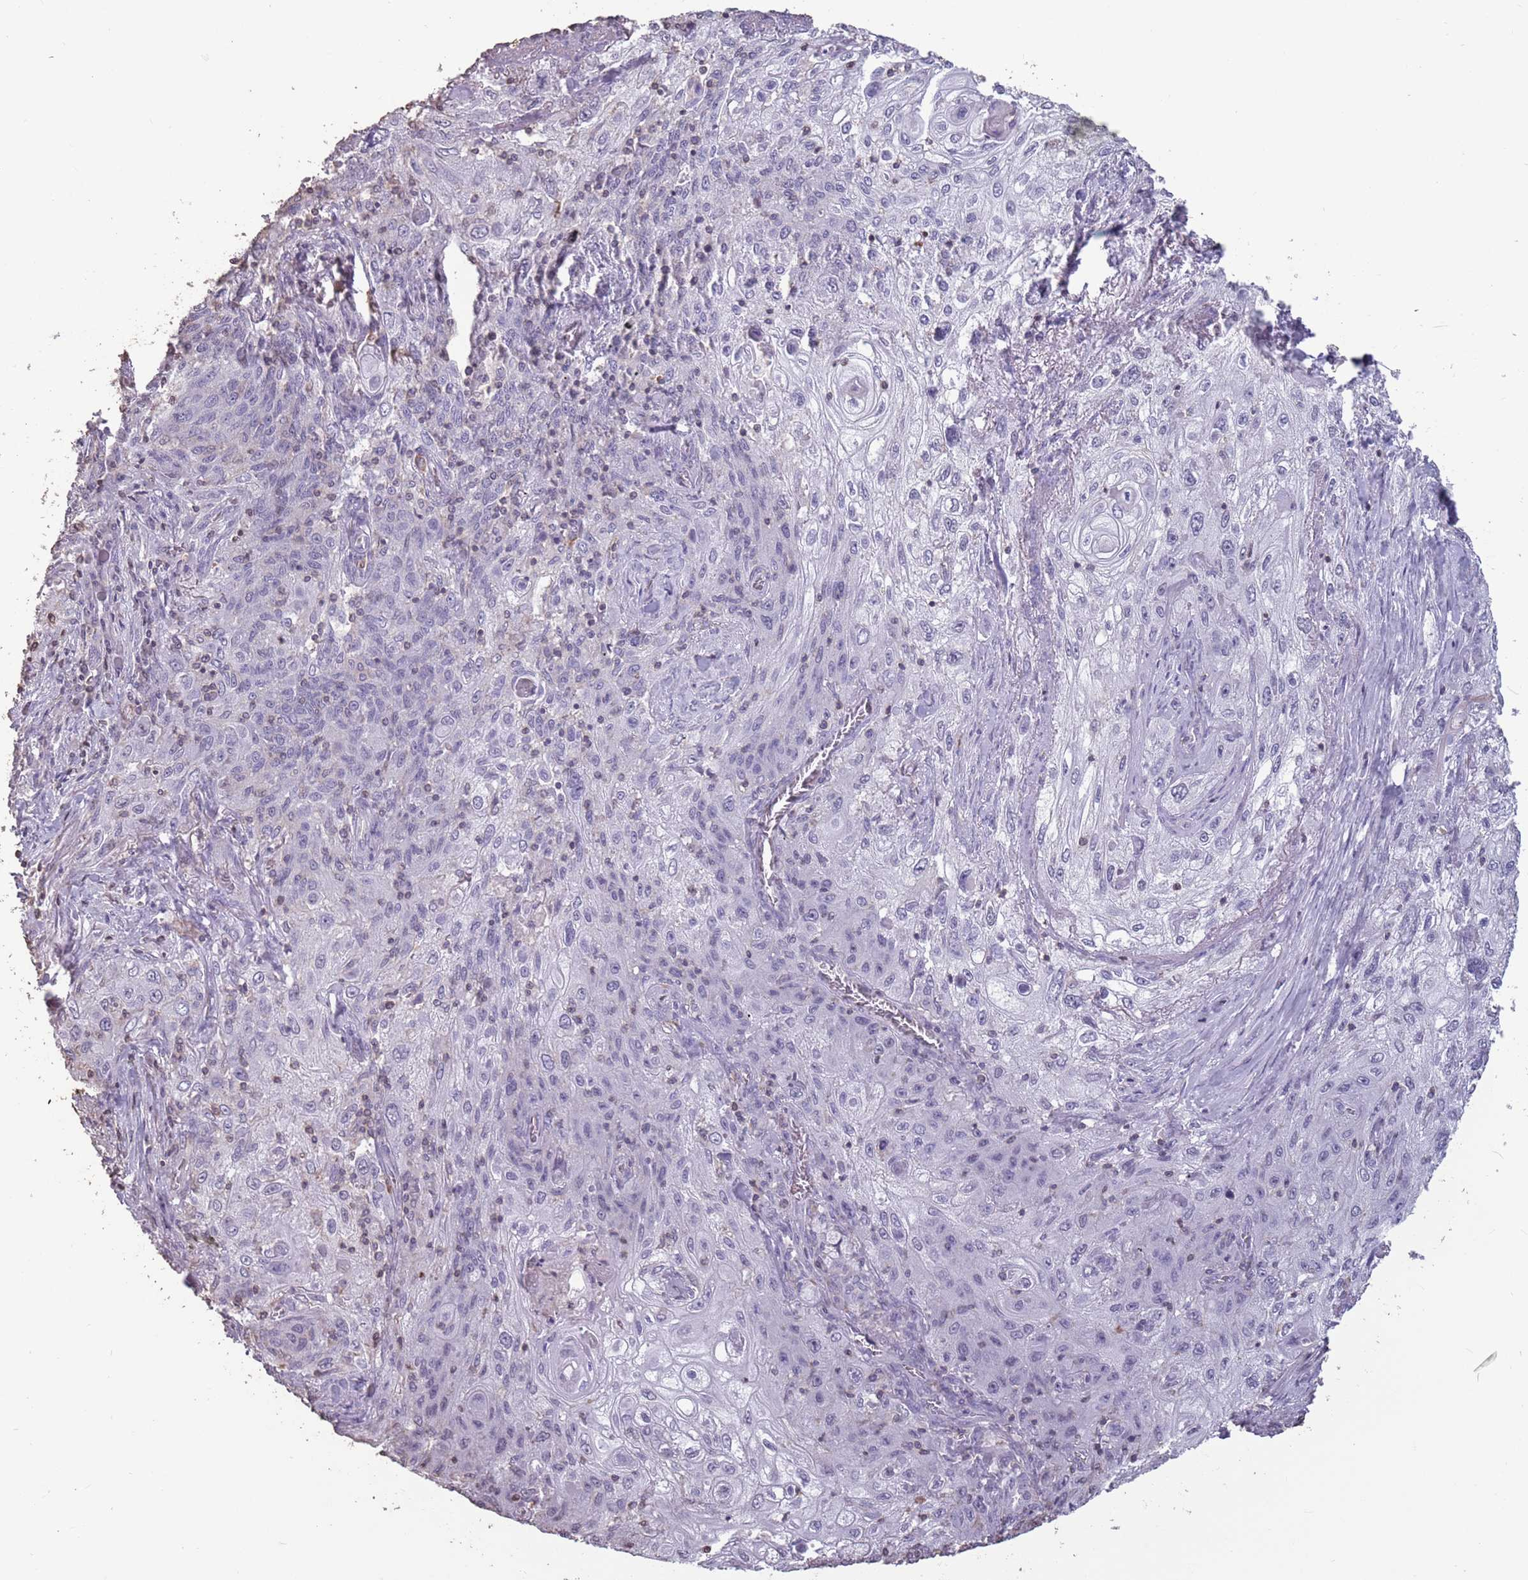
{"staining": {"intensity": "negative", "quantity": "none", "location": "none"}, "tissue": "lung cancer", "cell_type": "Tumor cells", "image_type": "cancer", "snomed": [{"axis": "morphology", "description": "Squamous cell carcinoma, NOS"}, {"axis": "topography", "description": "Lung"}], "caption": "Tumor cells are negative for protein expression in human lung squamous cell carcinoma.", "gene": "SUN5", "patient": {"sex": "female", "age": 69}}